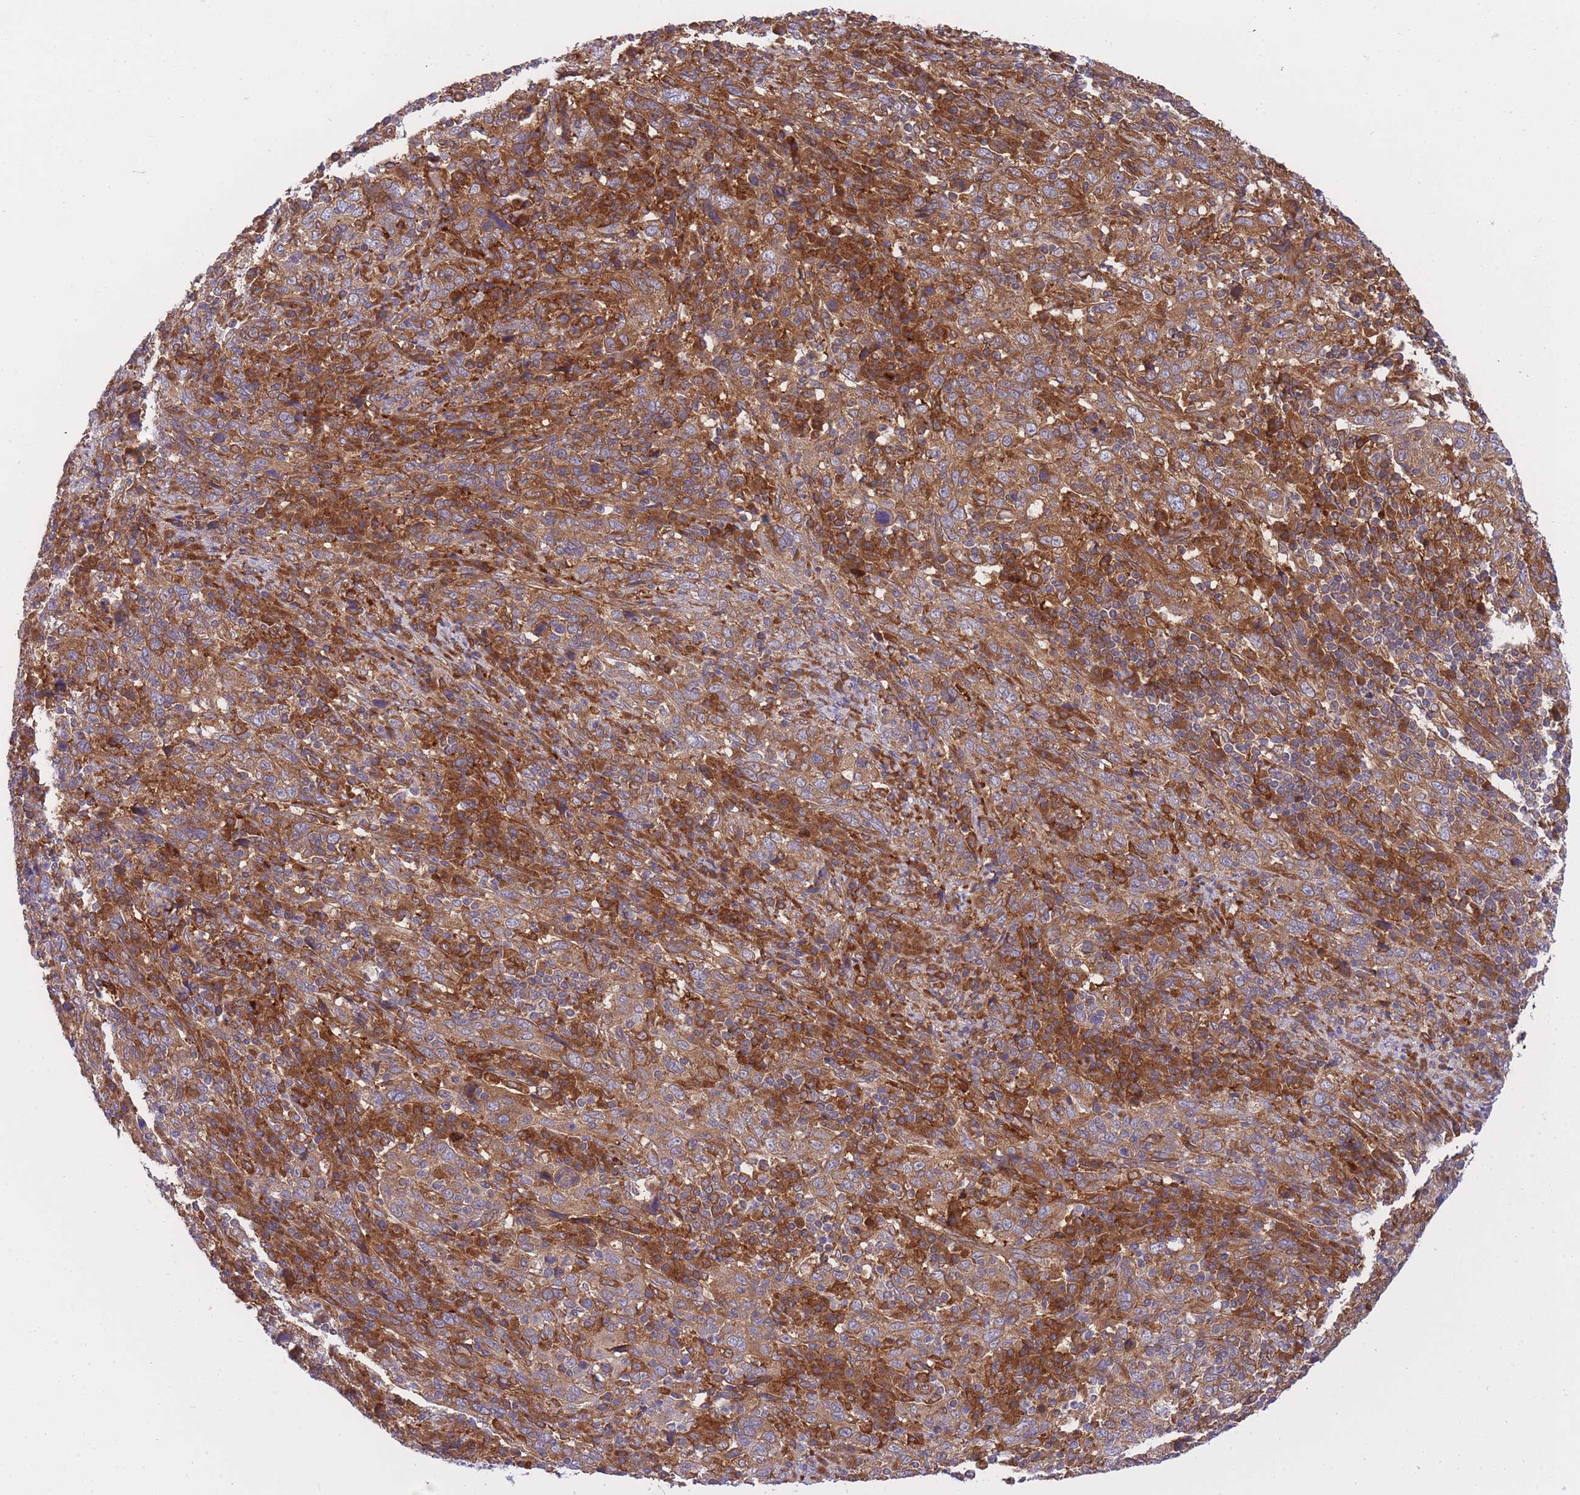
{"staining": {"intensity": "moderate", "quantity": ">75%", "location": "cytoplasmic/membranous"}, "tissue": "cervical cancer", "cell_type": "Tumor cells", "image_type": "cancer", "snomed": [{"axis": "morphology", "description": "Squamous cell carcinoma, NOS"}, {"axis": "topography", "description": "Cervix"}], "caption": "The micrograph reveals staining of cervical cancer, revealing moderate cytoplasmic/membranous protein positivity (brown color) within tumor cells.", "gene": "CRYGN", "patient": {"sex": "female", "age": 46}}